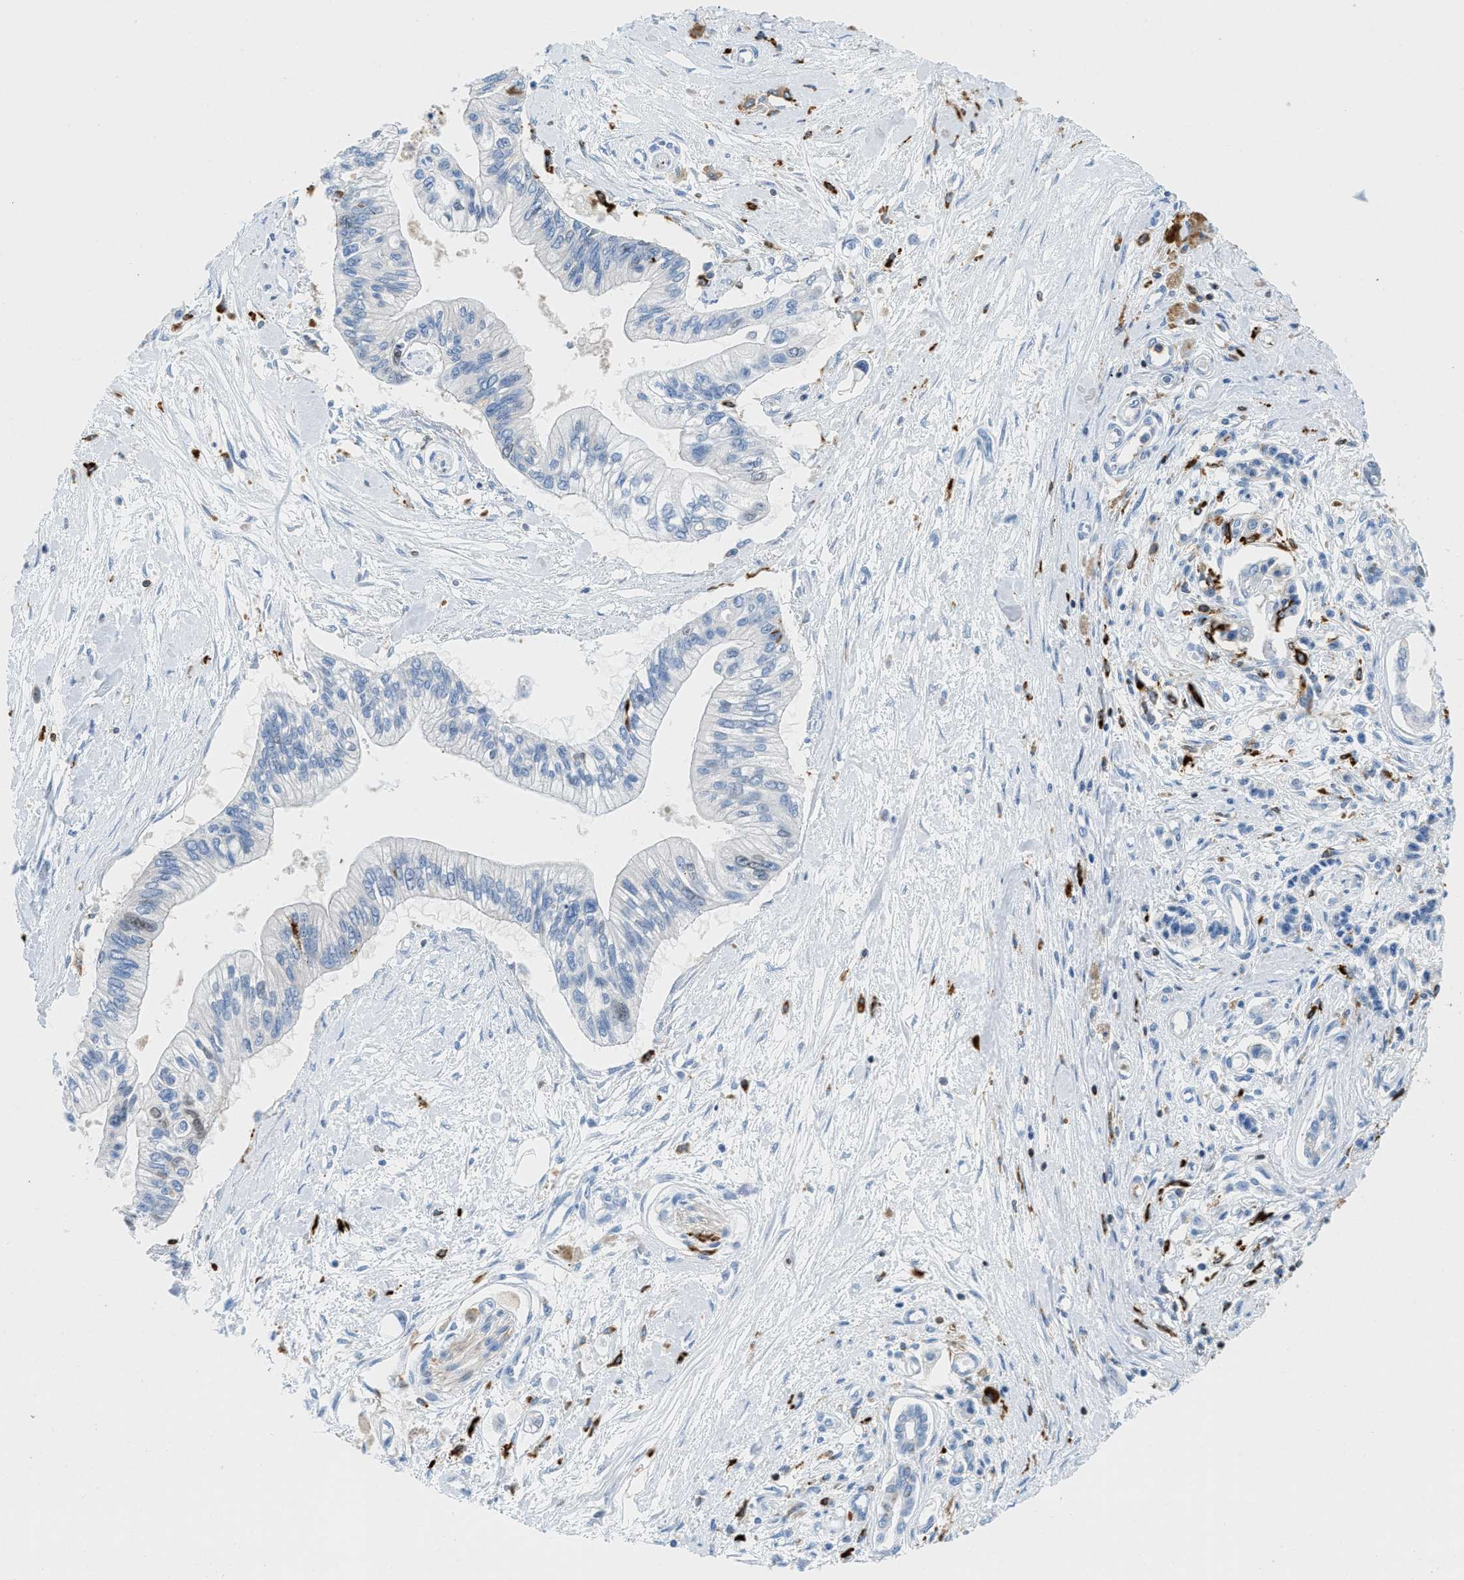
{"staining": {"intensity": "negative", "quantity": "none", "location": "none"}, "tissue": "pancreatic cancer", "cell_type": "Tumor cells", "image_type": "cancer", "snomed": [{"axis": "morphology", "description": "Adenocarcinoma, NOS"}, {"axis": "topography", "description": "Pancreas"}], "caption": "Histopathology image shows no significant protein positivity in tumor cells of pancreatic adenocarcinoma.", "gene": "CD226", "patient": {"sex": "female", "age": 77}}